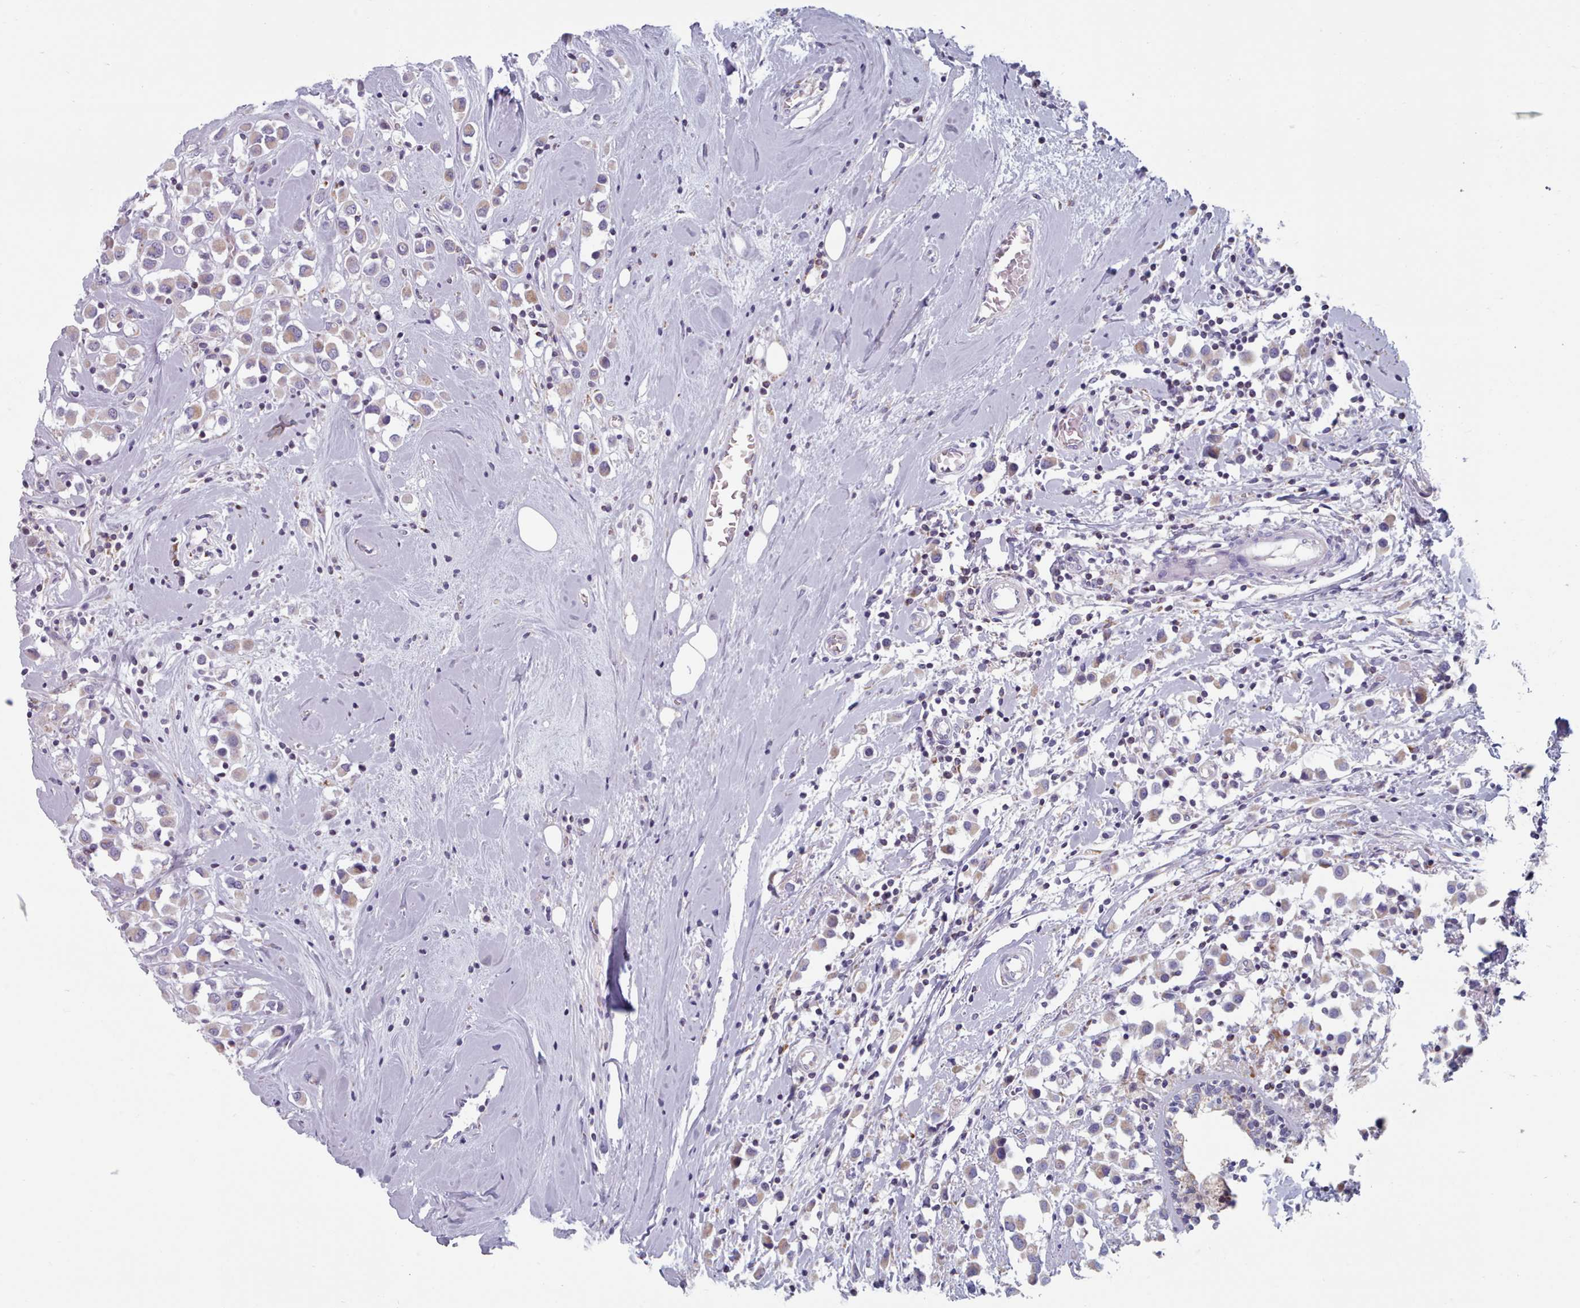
{"staining": {"intensity": "weak", "quantity": "25%-75%", "location": "cytoplasmic/membranous"}, "tissue": "breast cancer", "cell_type": "Tumor cells", "image_type": "cancer", "snomed": [{"axis": "morphology", "description": "Duct carcinoma"}, {"axis": "topography", "description": "Breast"}], "caption": "The micrograph reveals staining of breast cancer (intraductal carcinoma), revealing weak cytoplasmic/membranous protein staining (brown color) within tumor cells. The staining was performed using DAB (3,3'-diaminobenzidine), with brown indicating positive protein expression. Nuclei are stained blue with hematoxylin.", "gene": "FAM170B", "patient": {"sex": "female", "age": 61}}